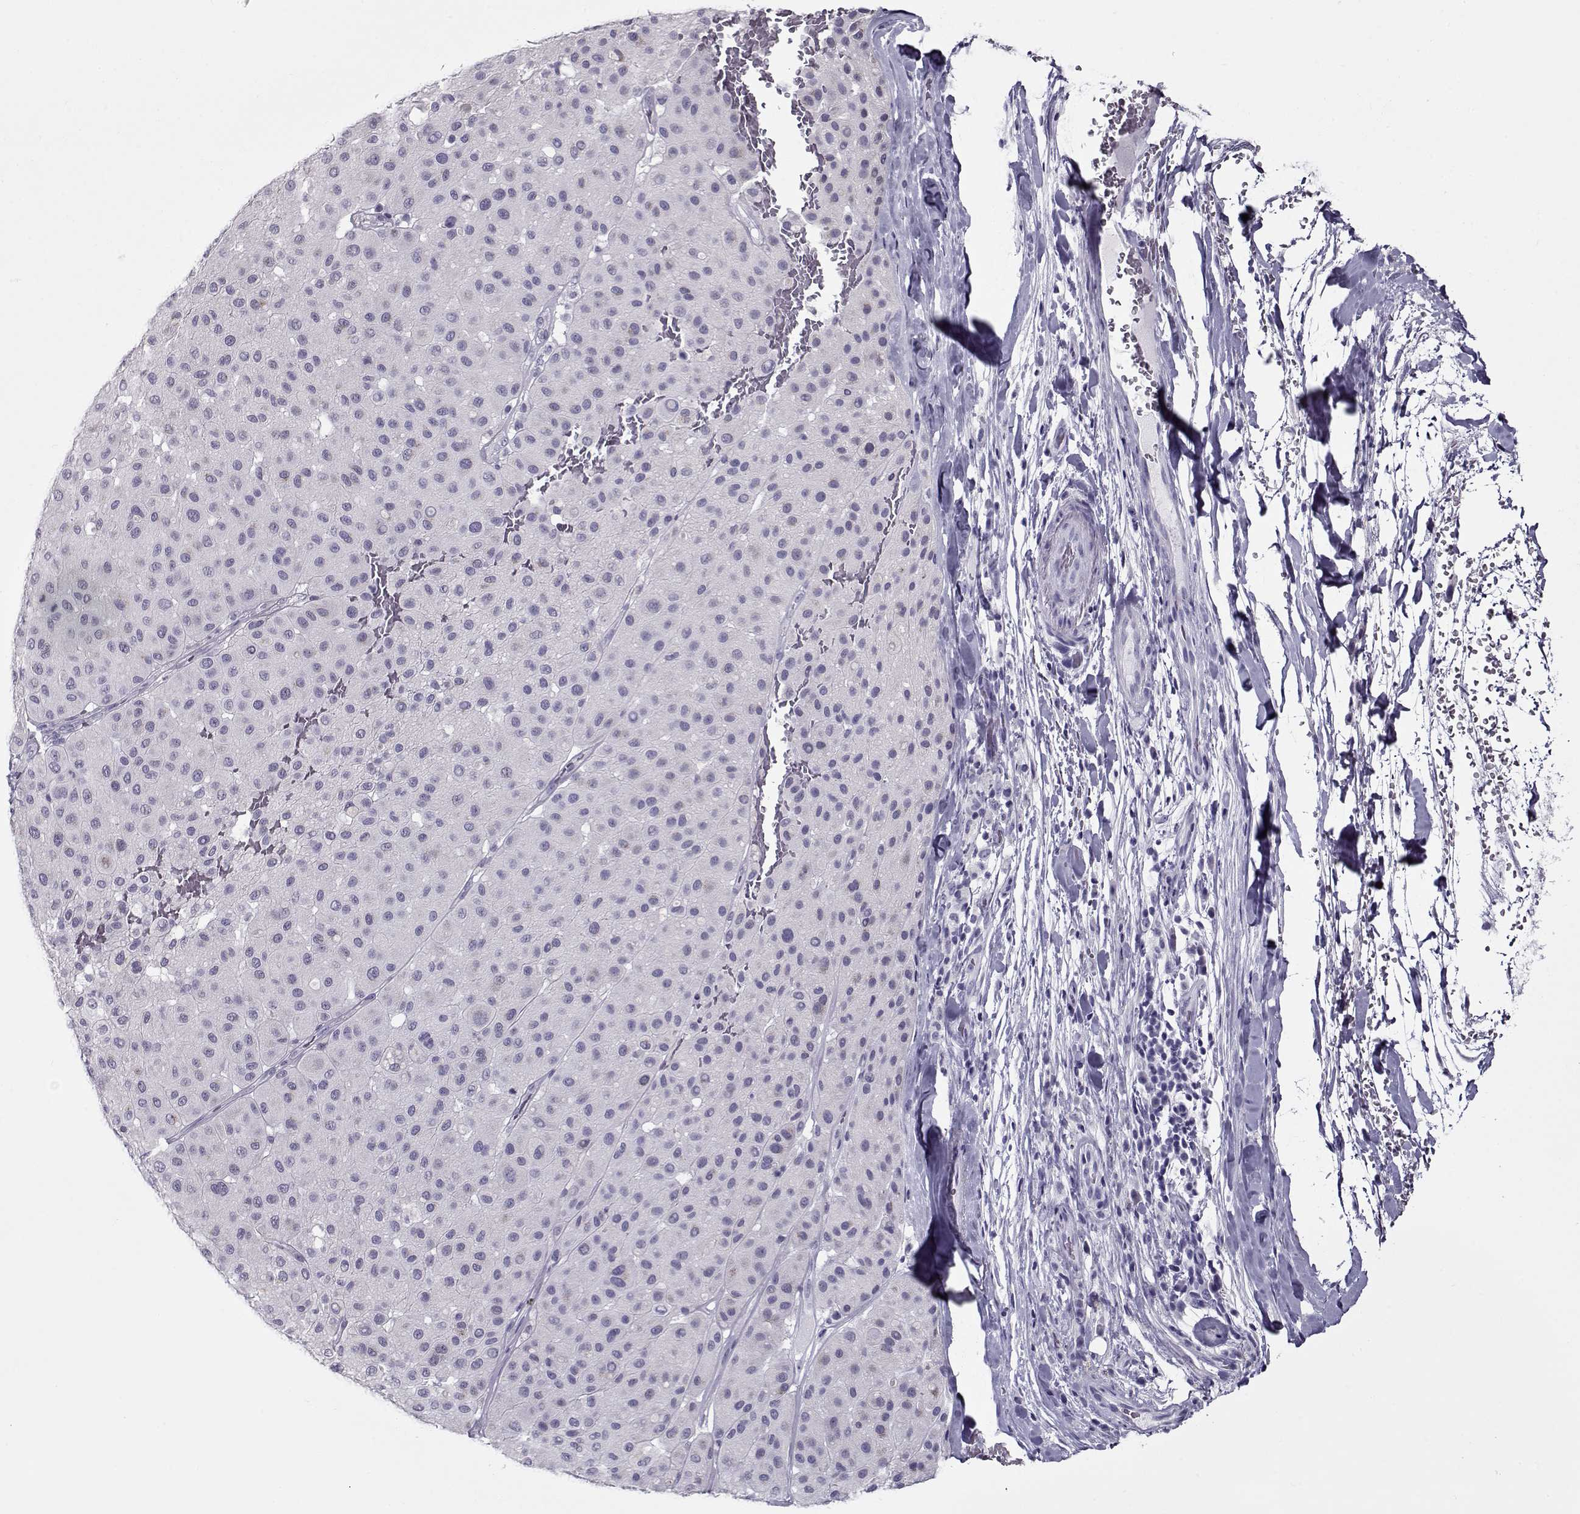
{"staining": {"intensity": "negative", "quantity": "none", "location": "none"}, "tissue": "melanoma", "cell_type": "Tumor cells", "image_type": "cancer", "snomed": [{"axis": "morphology", "description": "Malignant melanoma, Metastatic site"}, {"axis": "topography", "description": "Smooth muscle"}], "caption": "Human melanoma stained for a protein using IHC reveals no positivity in tumor cells.", "gene": "GAGE2A", "patient": {"sex": "male", "age": 41}}